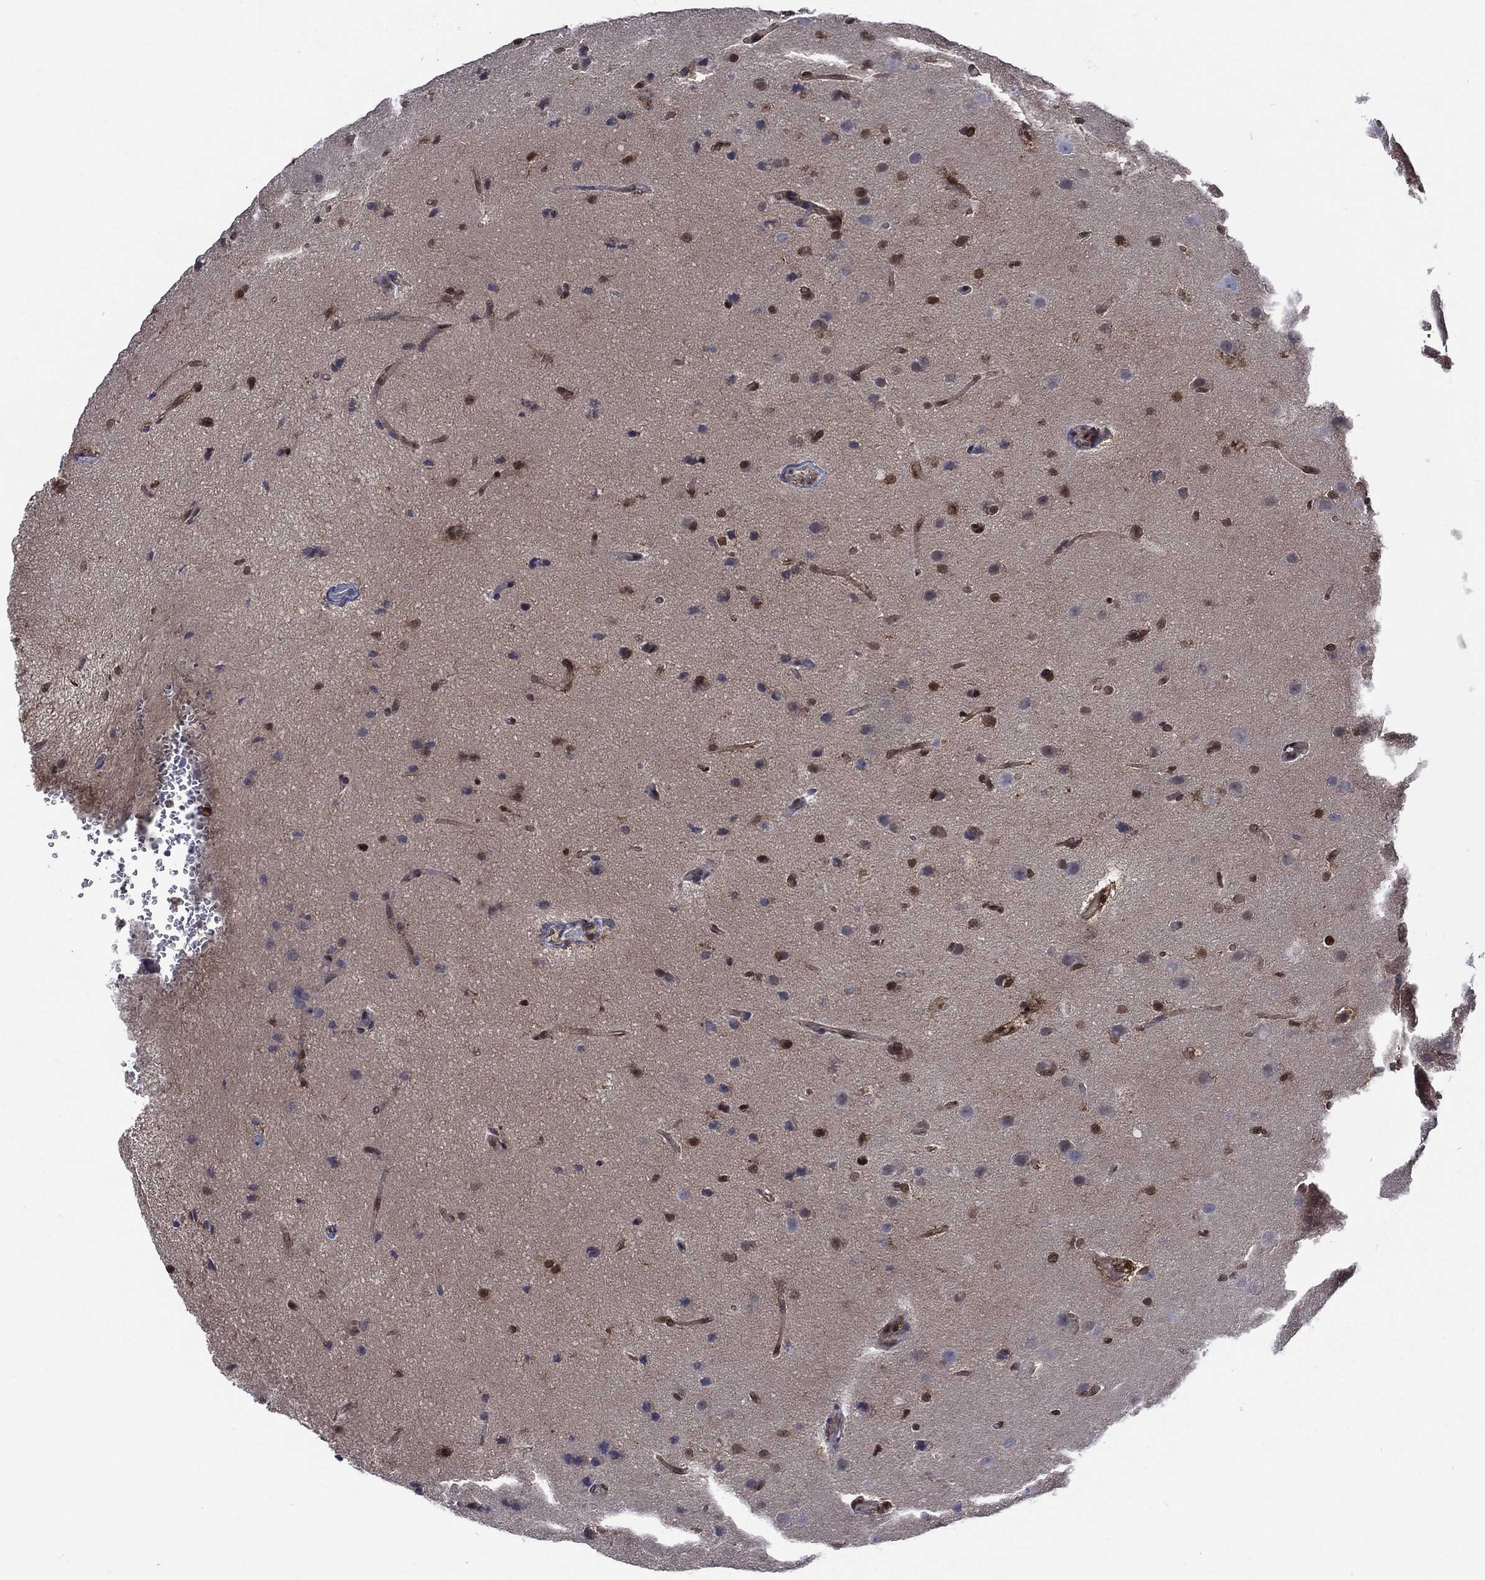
{"staining": {"intensity": "strong", "quantity": "25%-75%", "location": "nuclear"}, "tissue": "glioma", "cell_type": "Tumor cells", "image_type": "cancer", "snomed": [{"axis": "morphology", "description": "Glioma, malignant, Low grade"}, {"axis": "topography", "description": "Brain"}], "caption": "The photomicrograph demonstrates staining of glioma, revealing strong nuclear protein positivity (brown color) within tumor cells. The staining was performed using DAB to visualize the protein expression in brown, while the nuclei were stained in blue with hematoxylin (Magnification: 20x).", "gene": "MTAP", "patient": {"sex": "female", "age": 32}}